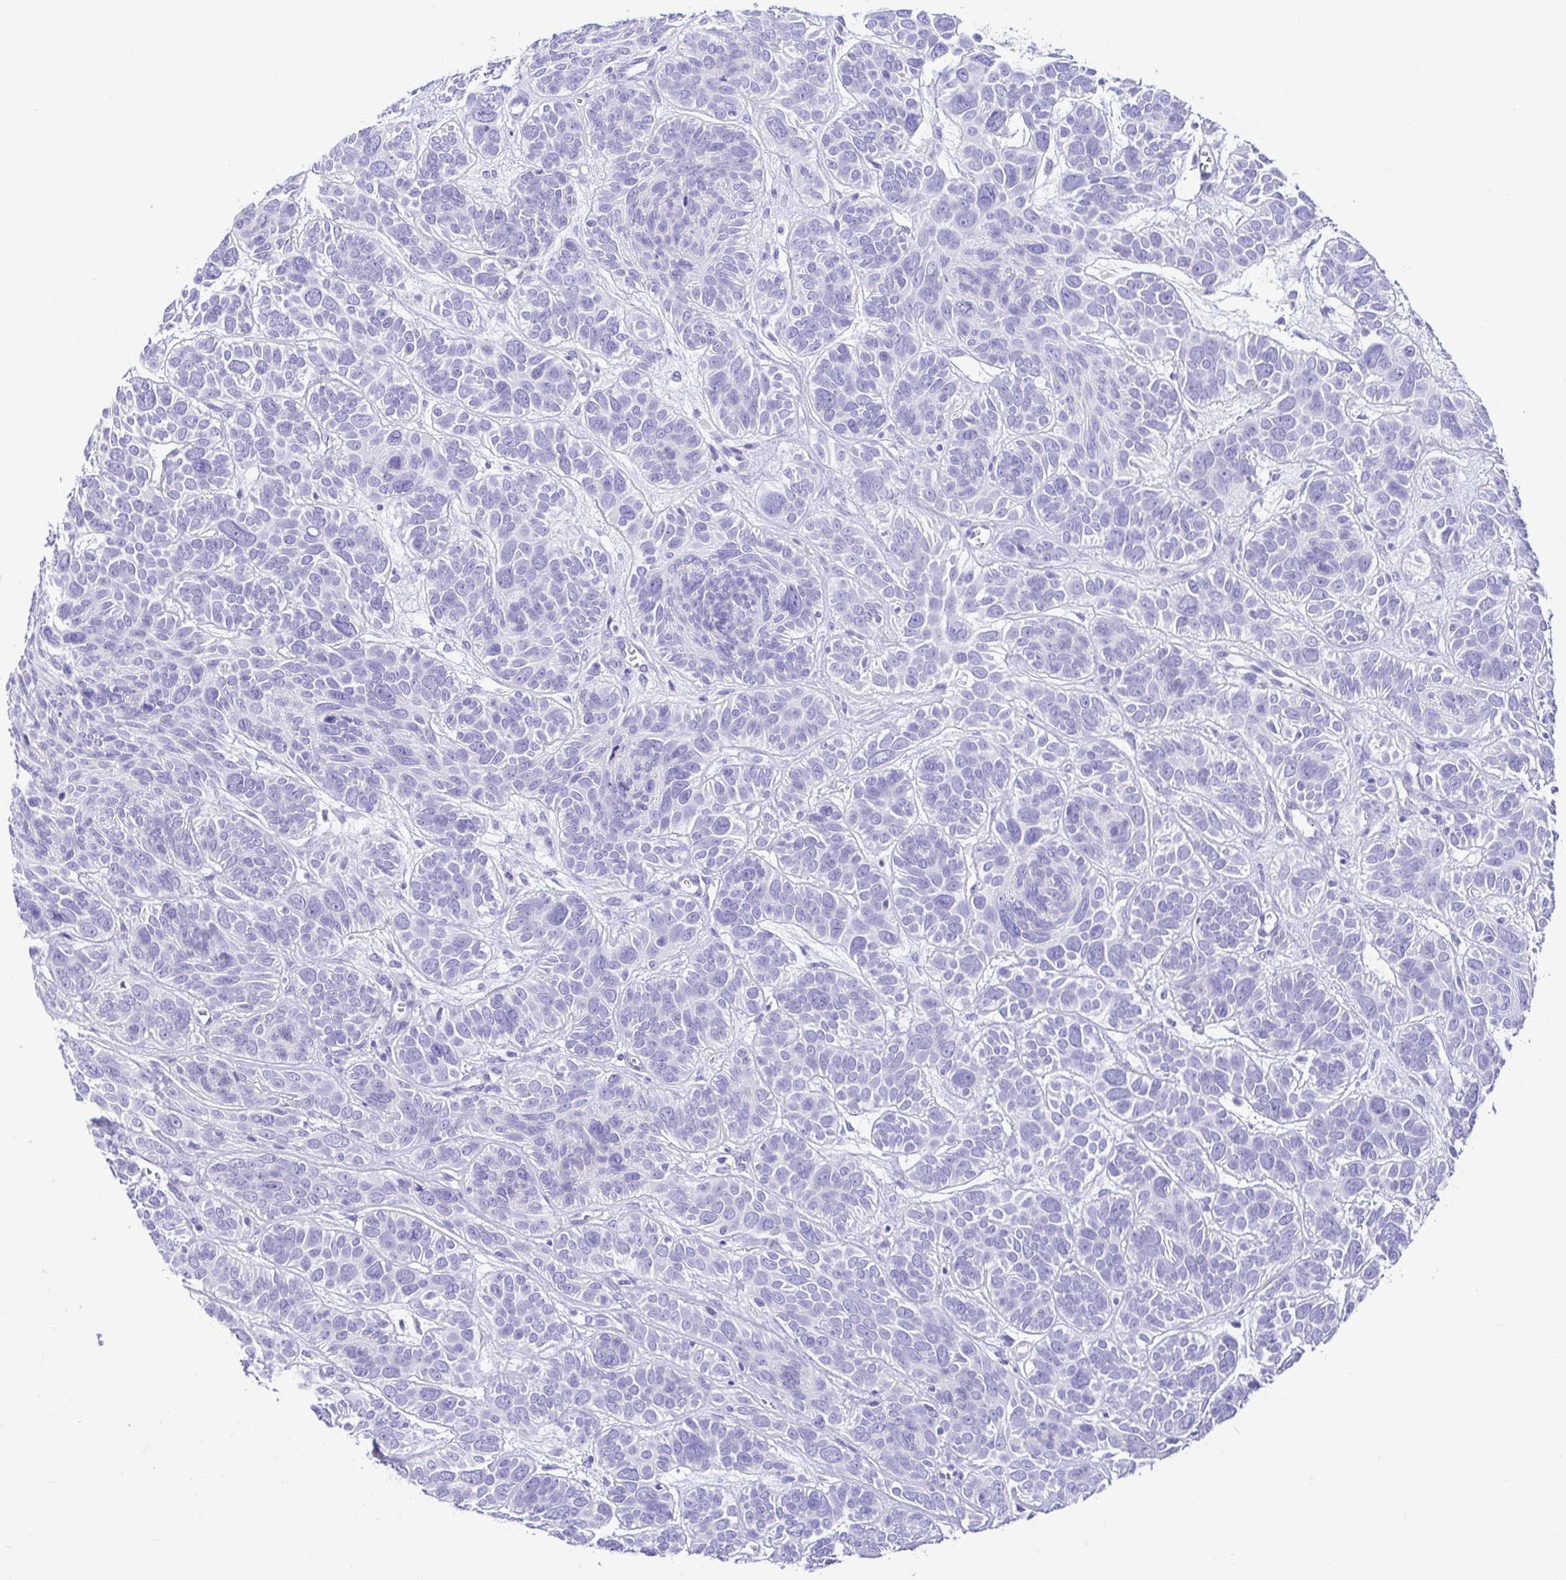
{"staining": {"intensity": "negative", "quantity": "none", "location": "none"}, "tissue": "skin cancer", "cell_type": "Tumor cells", "image_type": "cancer", "snomed": [{"axis": "morphology", "description": "Basal cell carcinoma"}, {"axis": "topography", "description": "Skin"}, {"axis": "topography", "description": "Skin of face"}], "caption": "IHC micrograph of neoplastic tissue: human skin cancer stained with DAB (3,3'-diaminobenzidine) demonstrates no significant protein positivity in tumor cells.", "gene": "BACE2", "patient": {"sex": "male", "age": 73}}